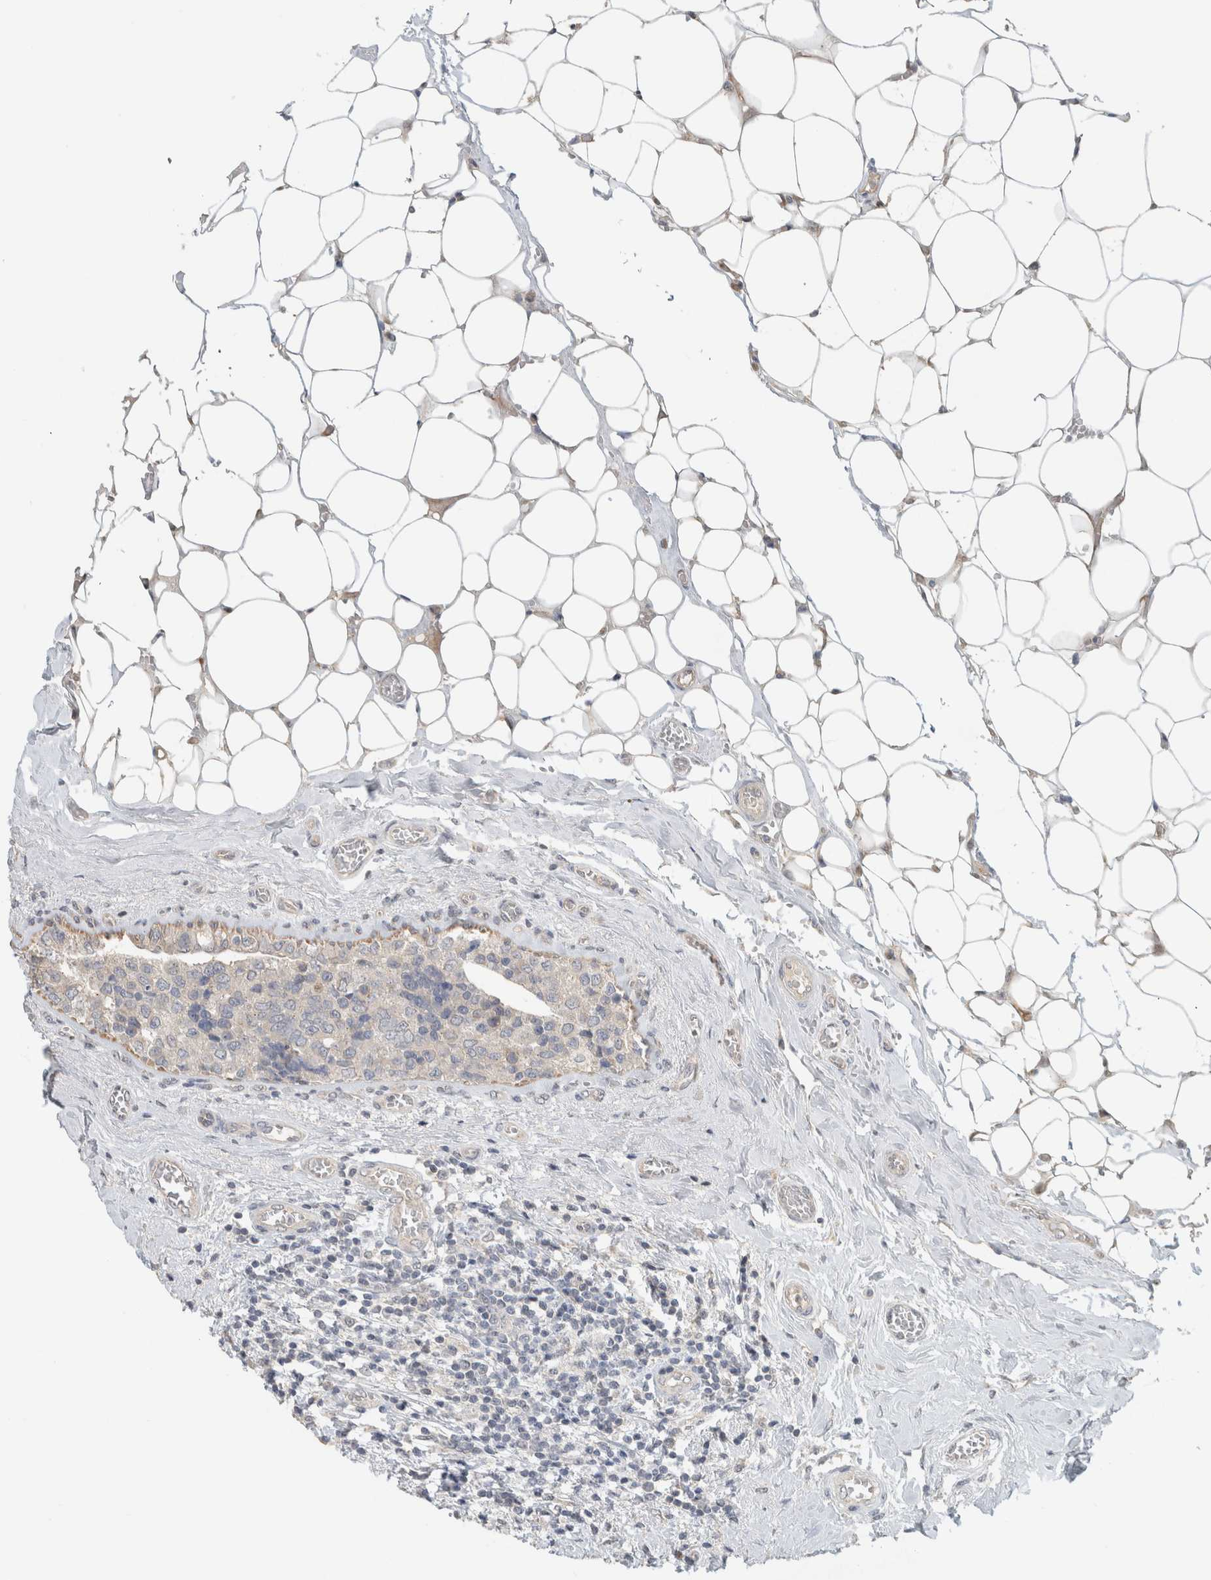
{"staining": {"intensity": "negative", "quantity": "none", "location": "none"}, "tissue": "breast cancer", "cell_type": "Tumor cells", "image_type": "cancer", "snomed": [{"axis": "morphology", "description": "Normal tissue, NOS"}, {"axis": "morphology", "description": "Duct carcinoma"}, {"axis": "topography", "description": "Breast"}], "caption": "Breast cancer was stained to show a protein in brown. There is no significant positivity in tumor cells.", "gene": "ERCC6L2", "patient": {"sex": "female", "age": 43}}